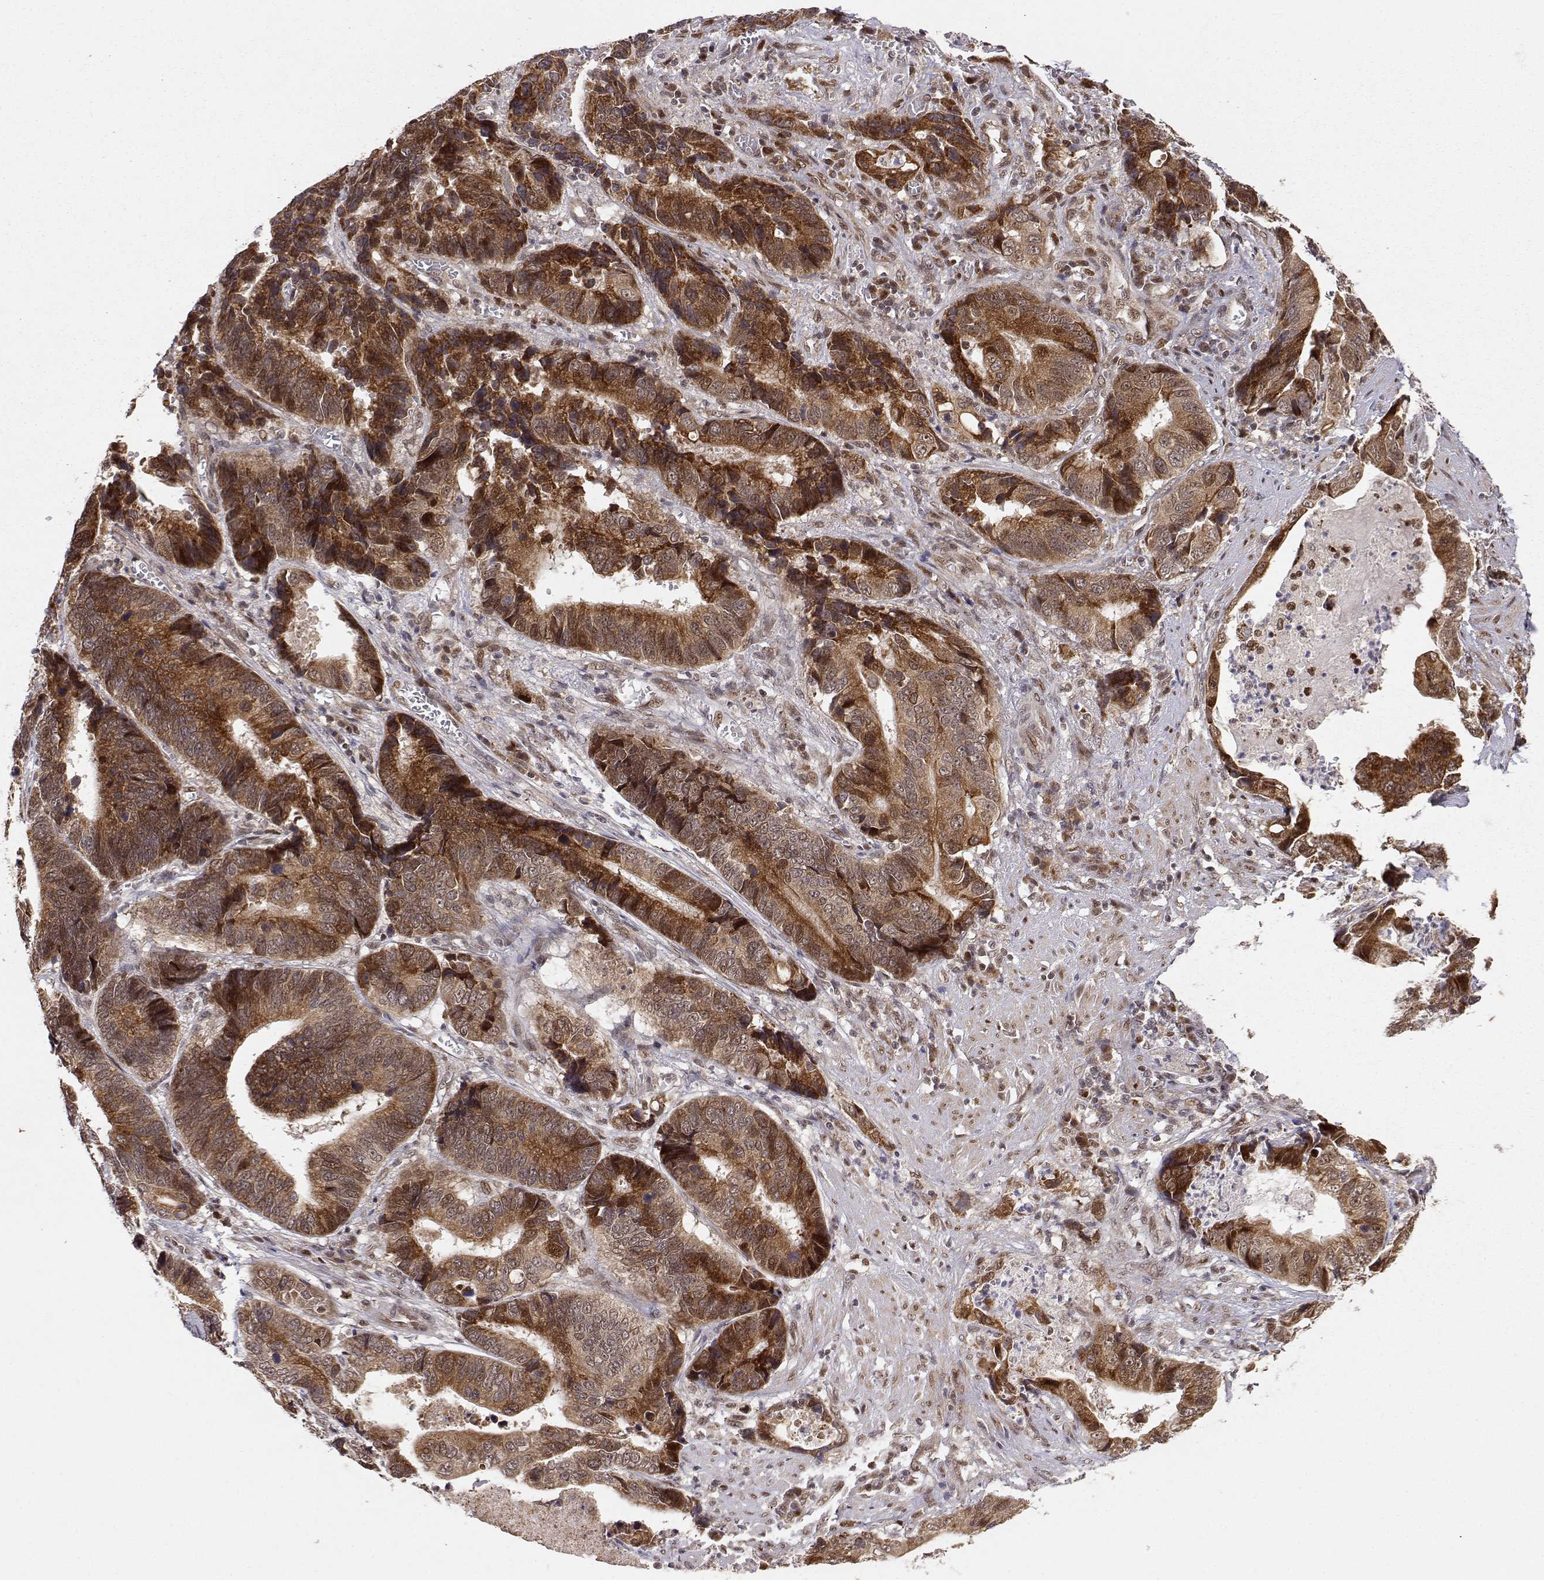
{"staining": {"intensity": "strong", "quantity": ">75%", "location": "cytoplasmic/membranous"}, "tissue": "stomach cancer", "cell_type": "Tumor cells", "image_type": "cancer", "snomed": [{"axis": "morphology", "description": "Adenocarcinoma, NOS"}, {"axis": "topography", "description": "Stomach"}], "caption": "This photomicrograph displays stomach cancer stained with immunohistochemistry (IHC) to label a protein in brown. The cytoplasmic/membranous of tumor cells show strong positivity for the protein. Nuclei are counter-stained blue.", "gene": "BRCA1", "patient": {"sex": "male", "age": 84}}